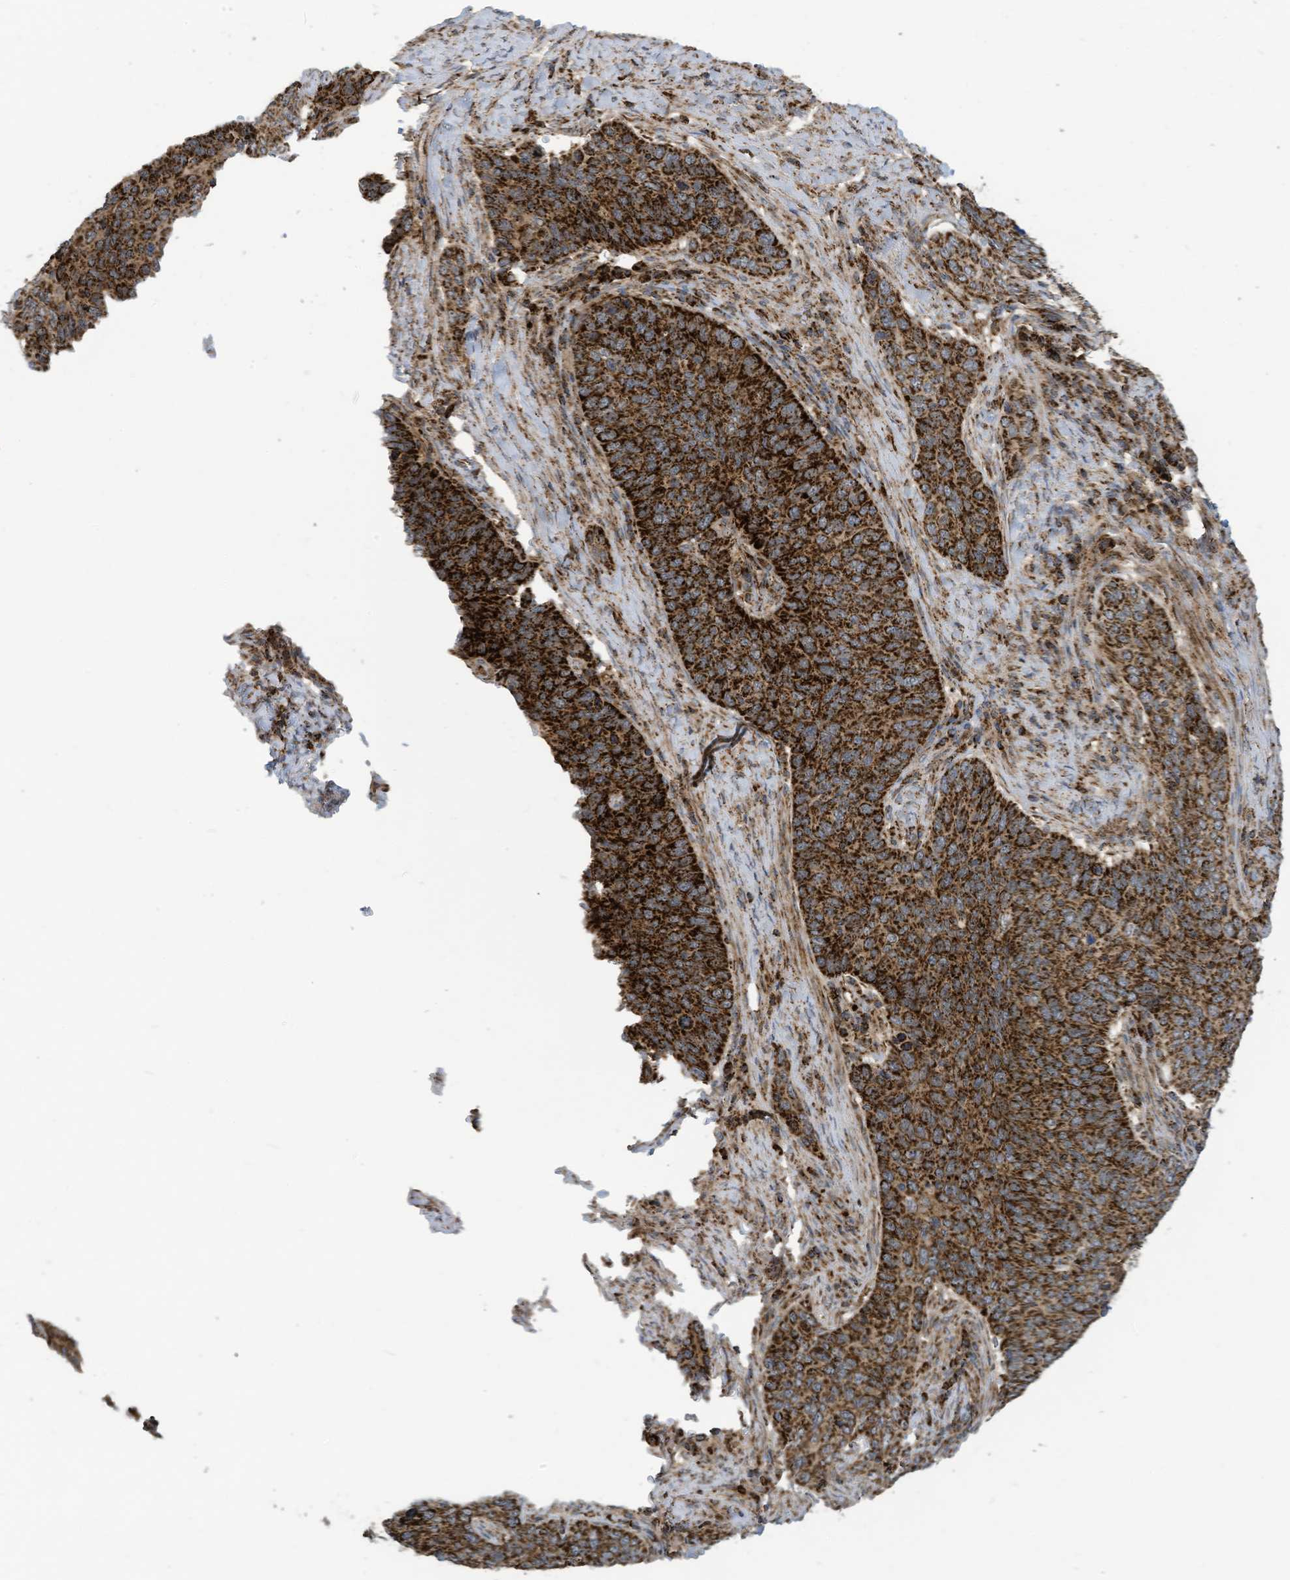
{"staining": {"intensity": "strong", "quantity": ">75%", "location": "cytoplasmic/membranous"}, "tissue": "cervical cancer", "cell_type": "Tumor cells", "image_type": "cancer", "snomed": [{"axis": "morphology", "description": "Squamous cell carcinoma, NOS"}, {"axis": "topography", "description": "Cervix"}], "caption": "Brown immunohistochemical staining in cervical cancer reveals strong cytoplasmic/membranous expression in about >75% of tumor cells.", "gene": "COX10", "patient": {"sex": "female", "age": 60}}